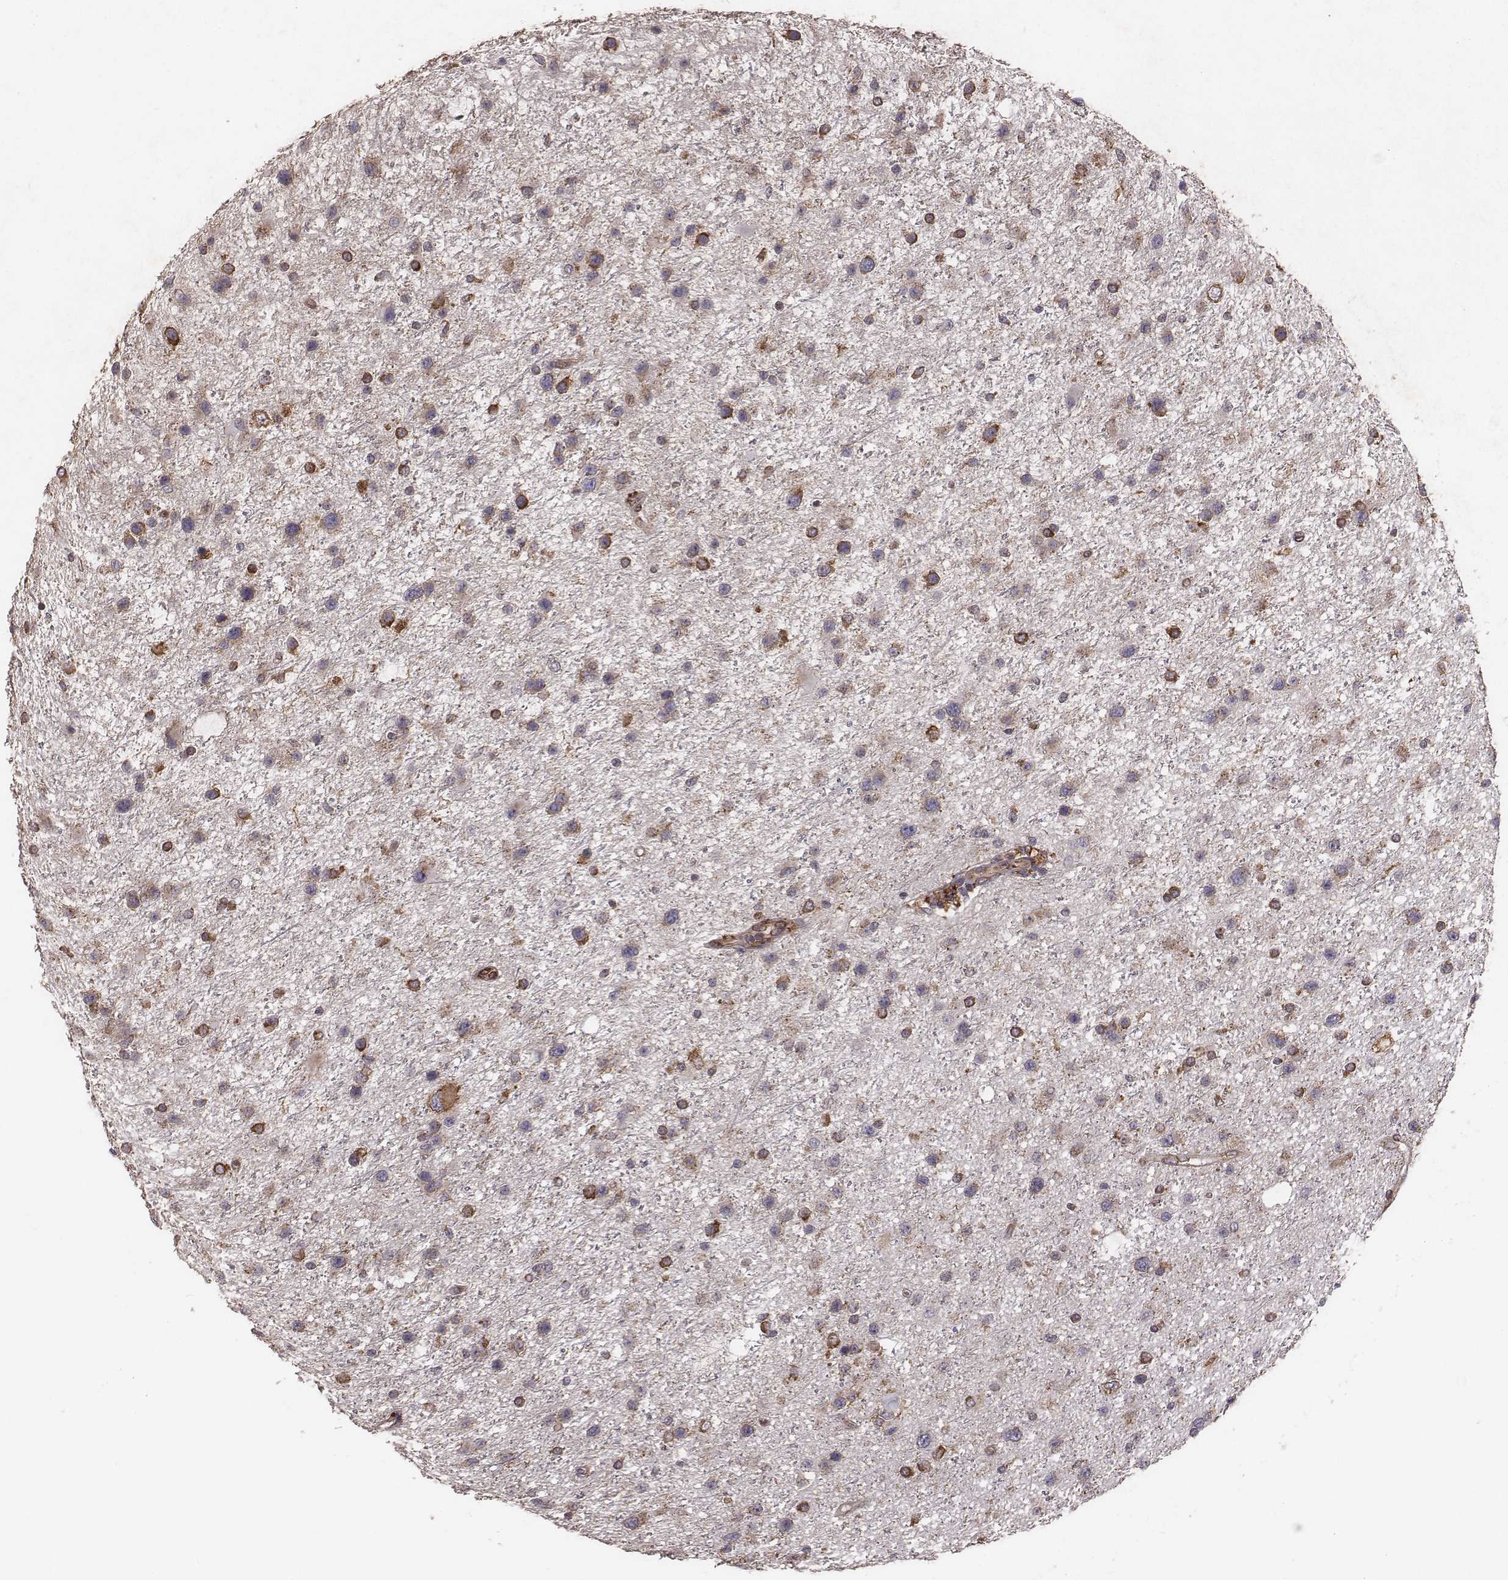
{"staining": {"intensity": "weak", "quantity": "25%-75%", "location": "cytoplasmic/membranous"}, "tissue": "glioma", "cell_type": "Tumor cells", "image_type": "cancer", "snomed": [{"axis": "morphology", "description": "Glioma, malignant, Low grade"}, {"axis": "topography", "description": "Brain"}], "caption": "Immunohistochemistry (IHC) of human glioma reveals low levels of weak cytoplasmic/membranous staining in about 25%-75% of tumor cells. The staining was performed using DAB (3,3'-diaminobenzidine) to visualize the protein expression in brown, while the nuclei were stained in blue with hematoxylin (Magnification: 20x).", "gene": "TXLNA", "patient": {"sex": "female", "age": 32}}